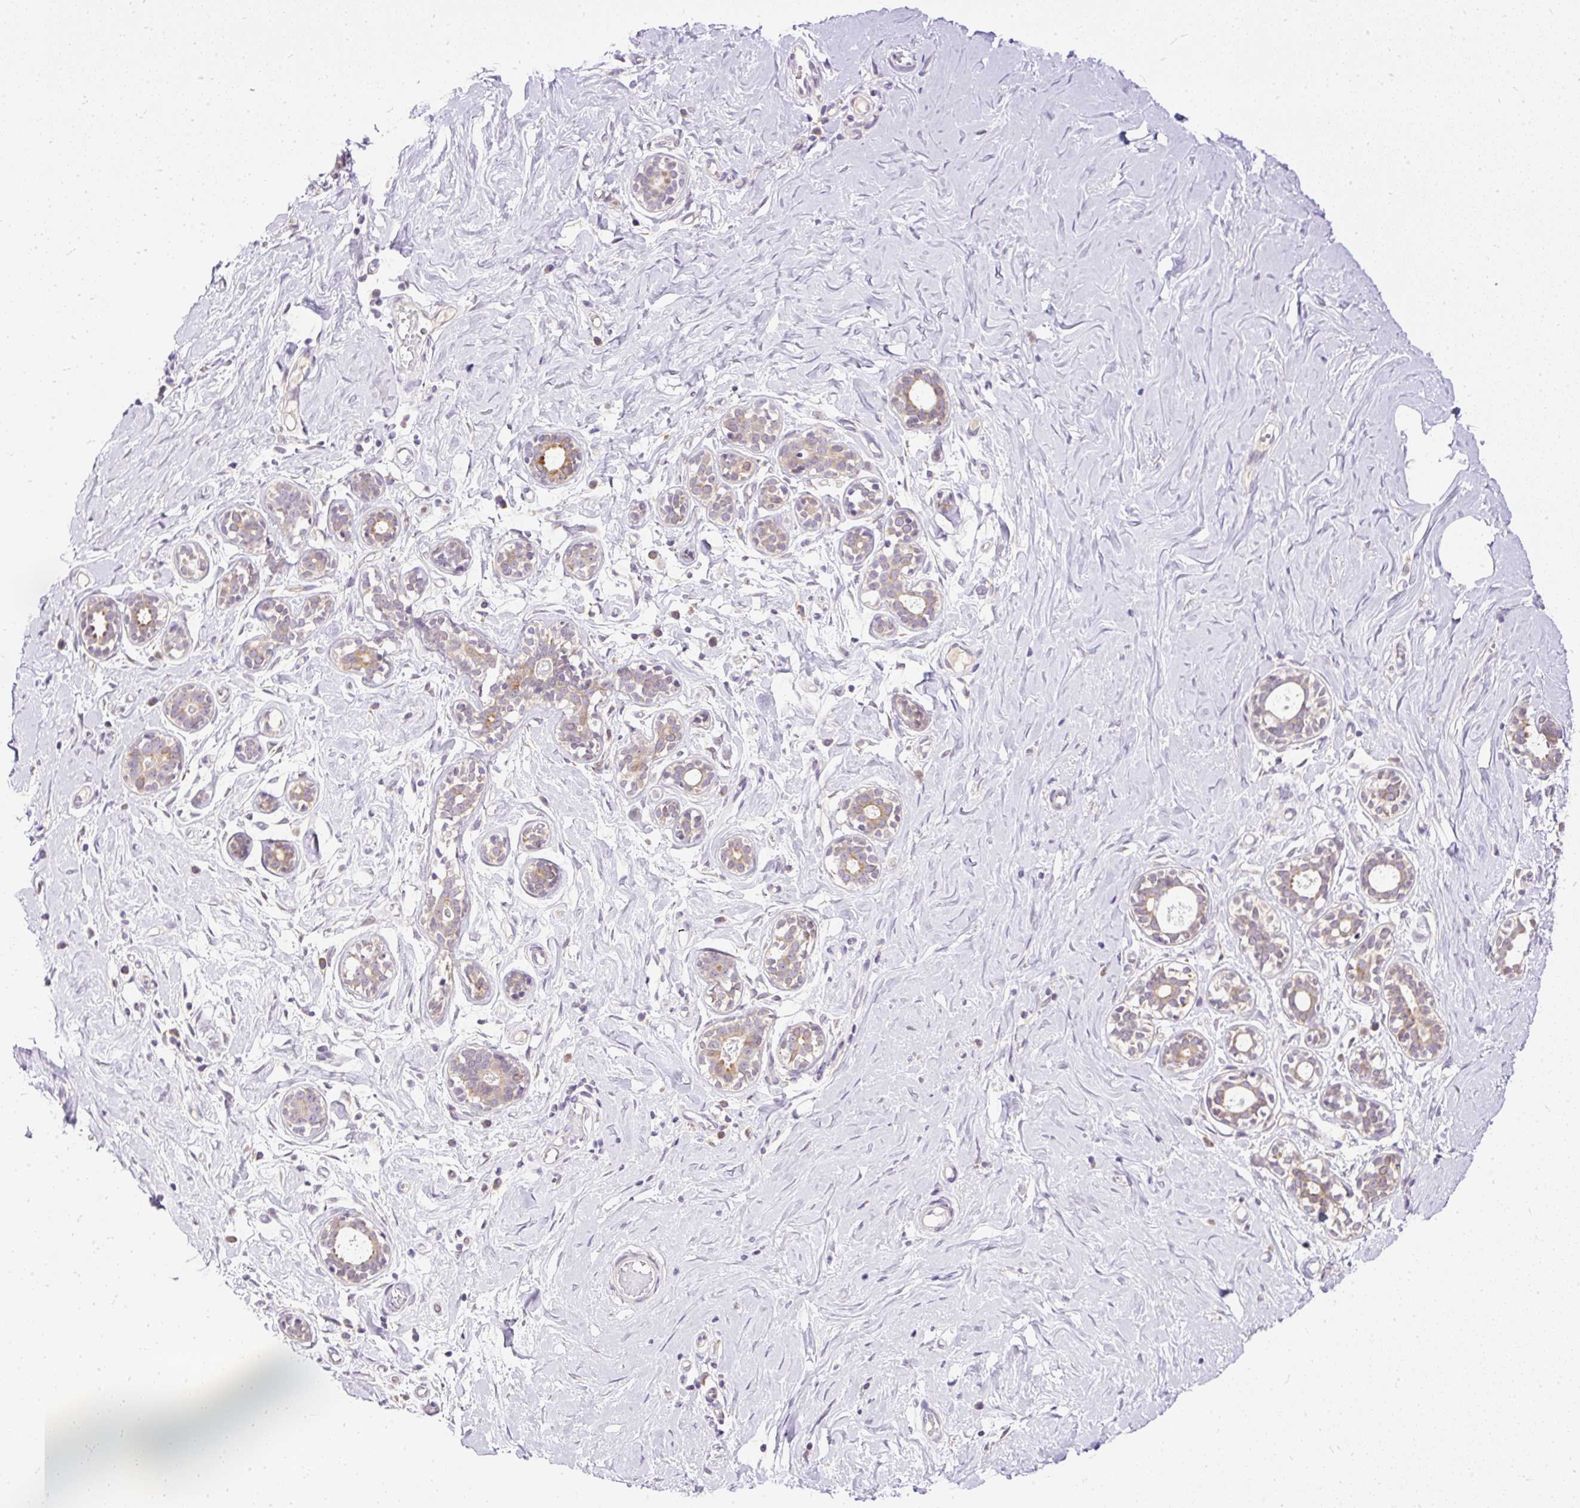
{"staining": {"intensity": "negative", "quantity": "none", "location": "none"}, "tissue": "breast", "cell_type": "Adipocytes", "image_type": "normal", "snomed": [{"axis": "morphology", "description": "Normal tissue, NOS"}, {"axis": "topography", "description": "Breast"}], "caption": "Adipocytes are negative for protein expression in benign human breast. (Brightfield microscopy of DAB (3,3'-diaminobenzidine) immunohistochemistry (IHC) at high magnification).", "gene": "AMFR", "patient": {"sex": "female", "age": 27}}